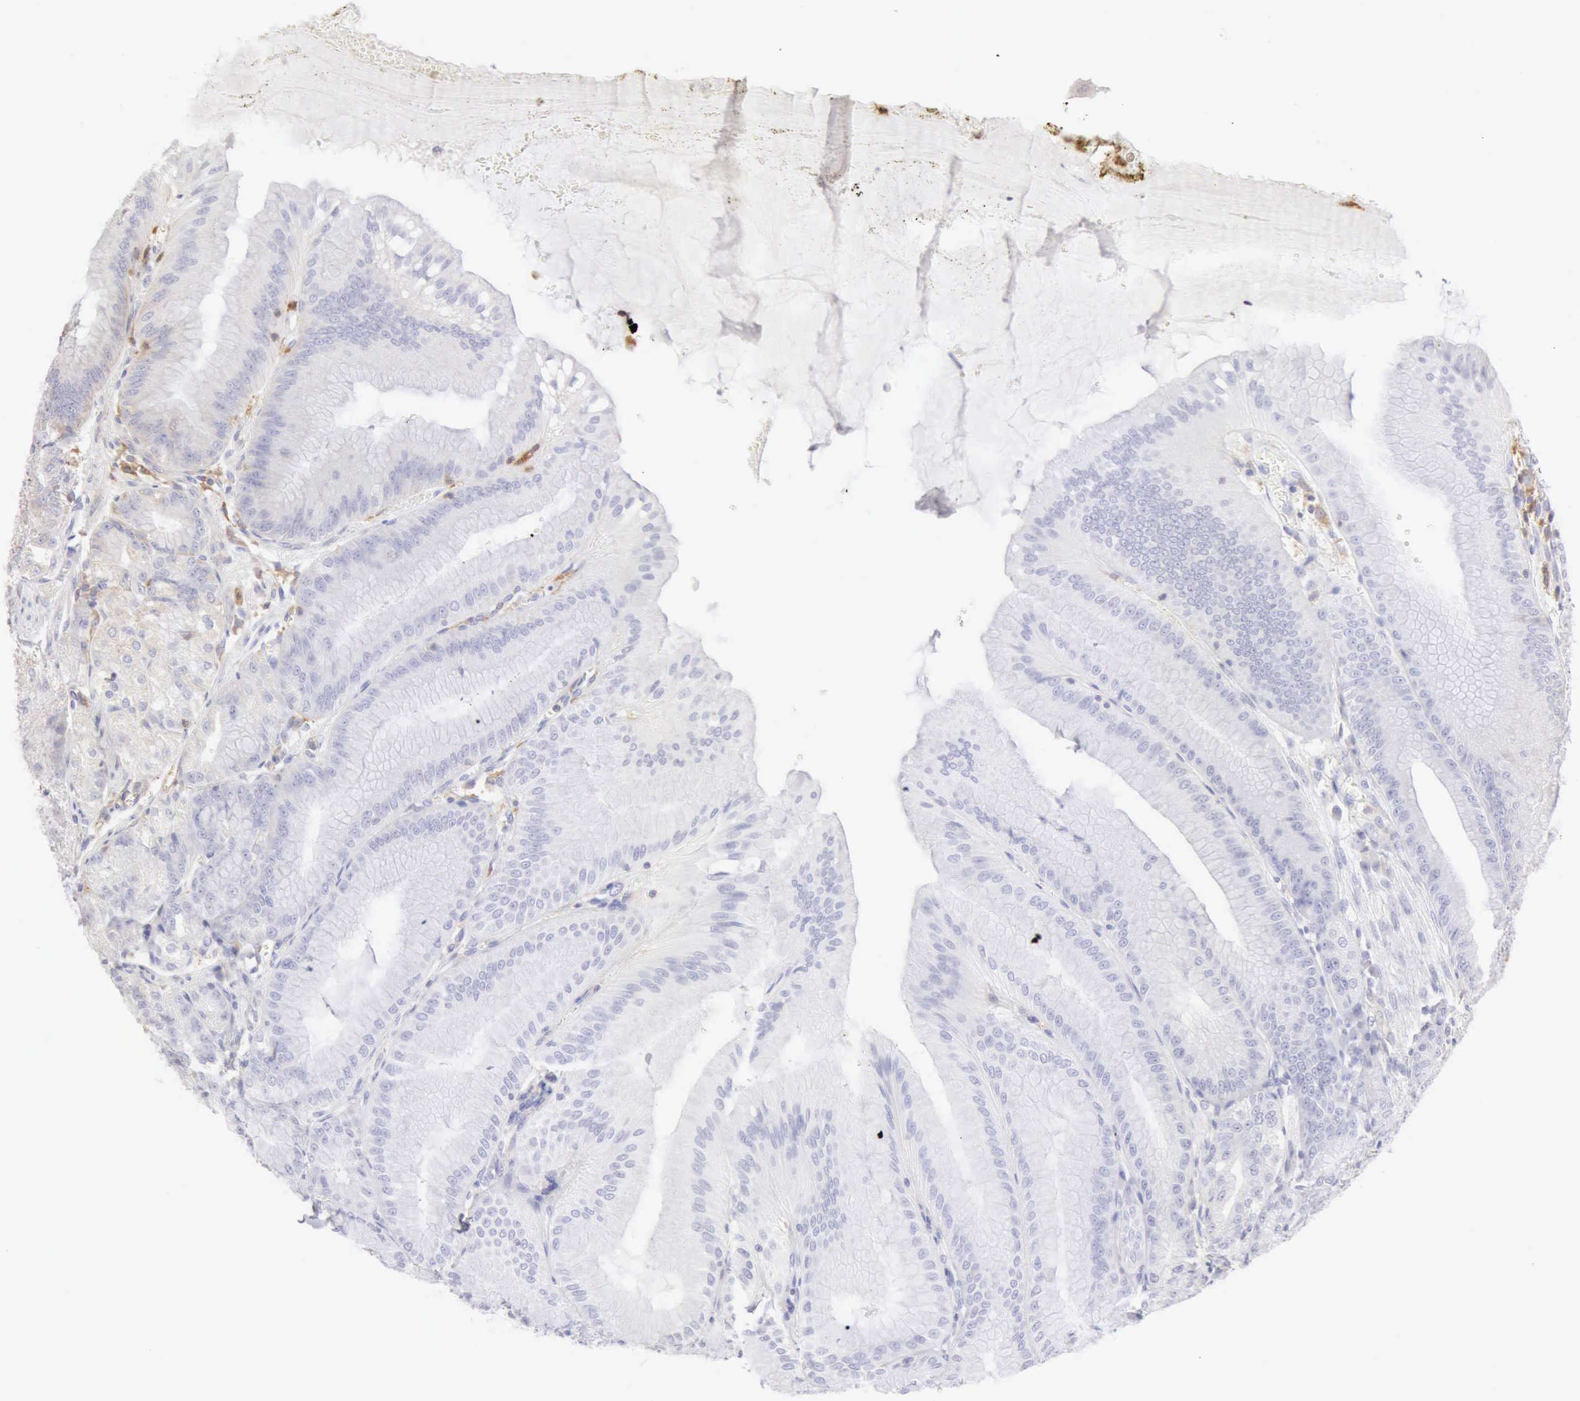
{"staining": {"intensity": "negative", "quantity": "none", "location": "none"}, "tissue": "stomach", "cell_type": "Glandular cells", "image_type": "normal", "snomed": [{"axis": "morphology", "description": "Normal tissue, NOS"}, {"axis": "topography", "description": "Stomach, lower"}], "caption": "Histopathology image shows no protein expression in glandular cells of unremarkable stomach. The staining is performed using DAB brown chromogen with nuclei counter-stained in using hematoxylin.", "gene": "ARHGAP4", "patient": {"sex": "male", "age": 71}}